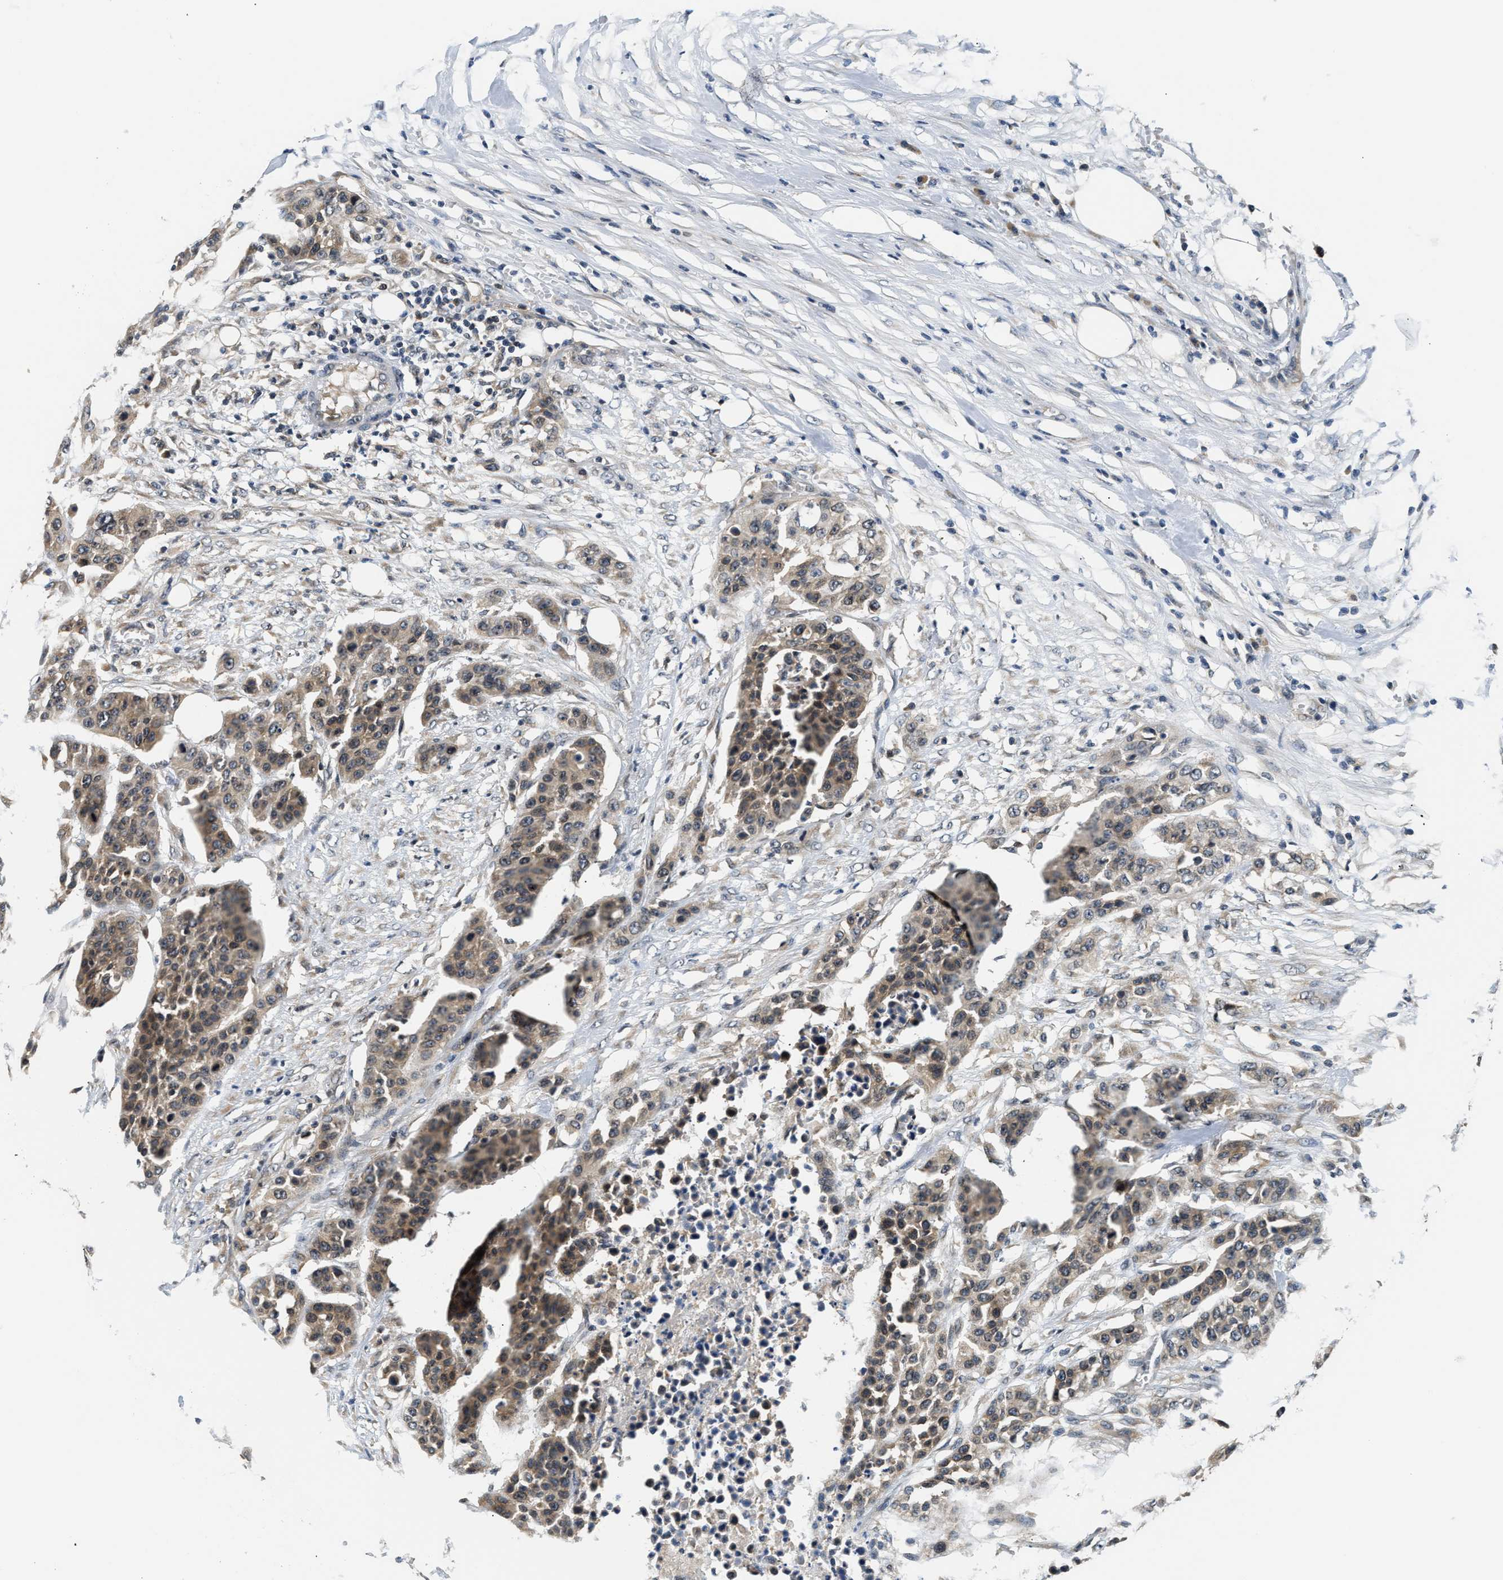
{"staining": {"intensity": "weak", "quantity": ">75%", "location": "cytoplasmic/membranous"}, "tissue": "urothelial cancer", "cell_type": "Tumor cells", "image_type": "cancer", "snomed": [{"axis": "morphology", "description": "Urothelial carcinoma, High grade"}, {"axis": "topography", "description": "Urinary bladder"}], "caption": "This image shows immunohistochemistry staining of urothelial cancer, with low weak cytoplasmic/membranous staining in approximately >75% of tumor cells.", "gene": "RAB29", "patient": {"sex": "male", "age": 74}}